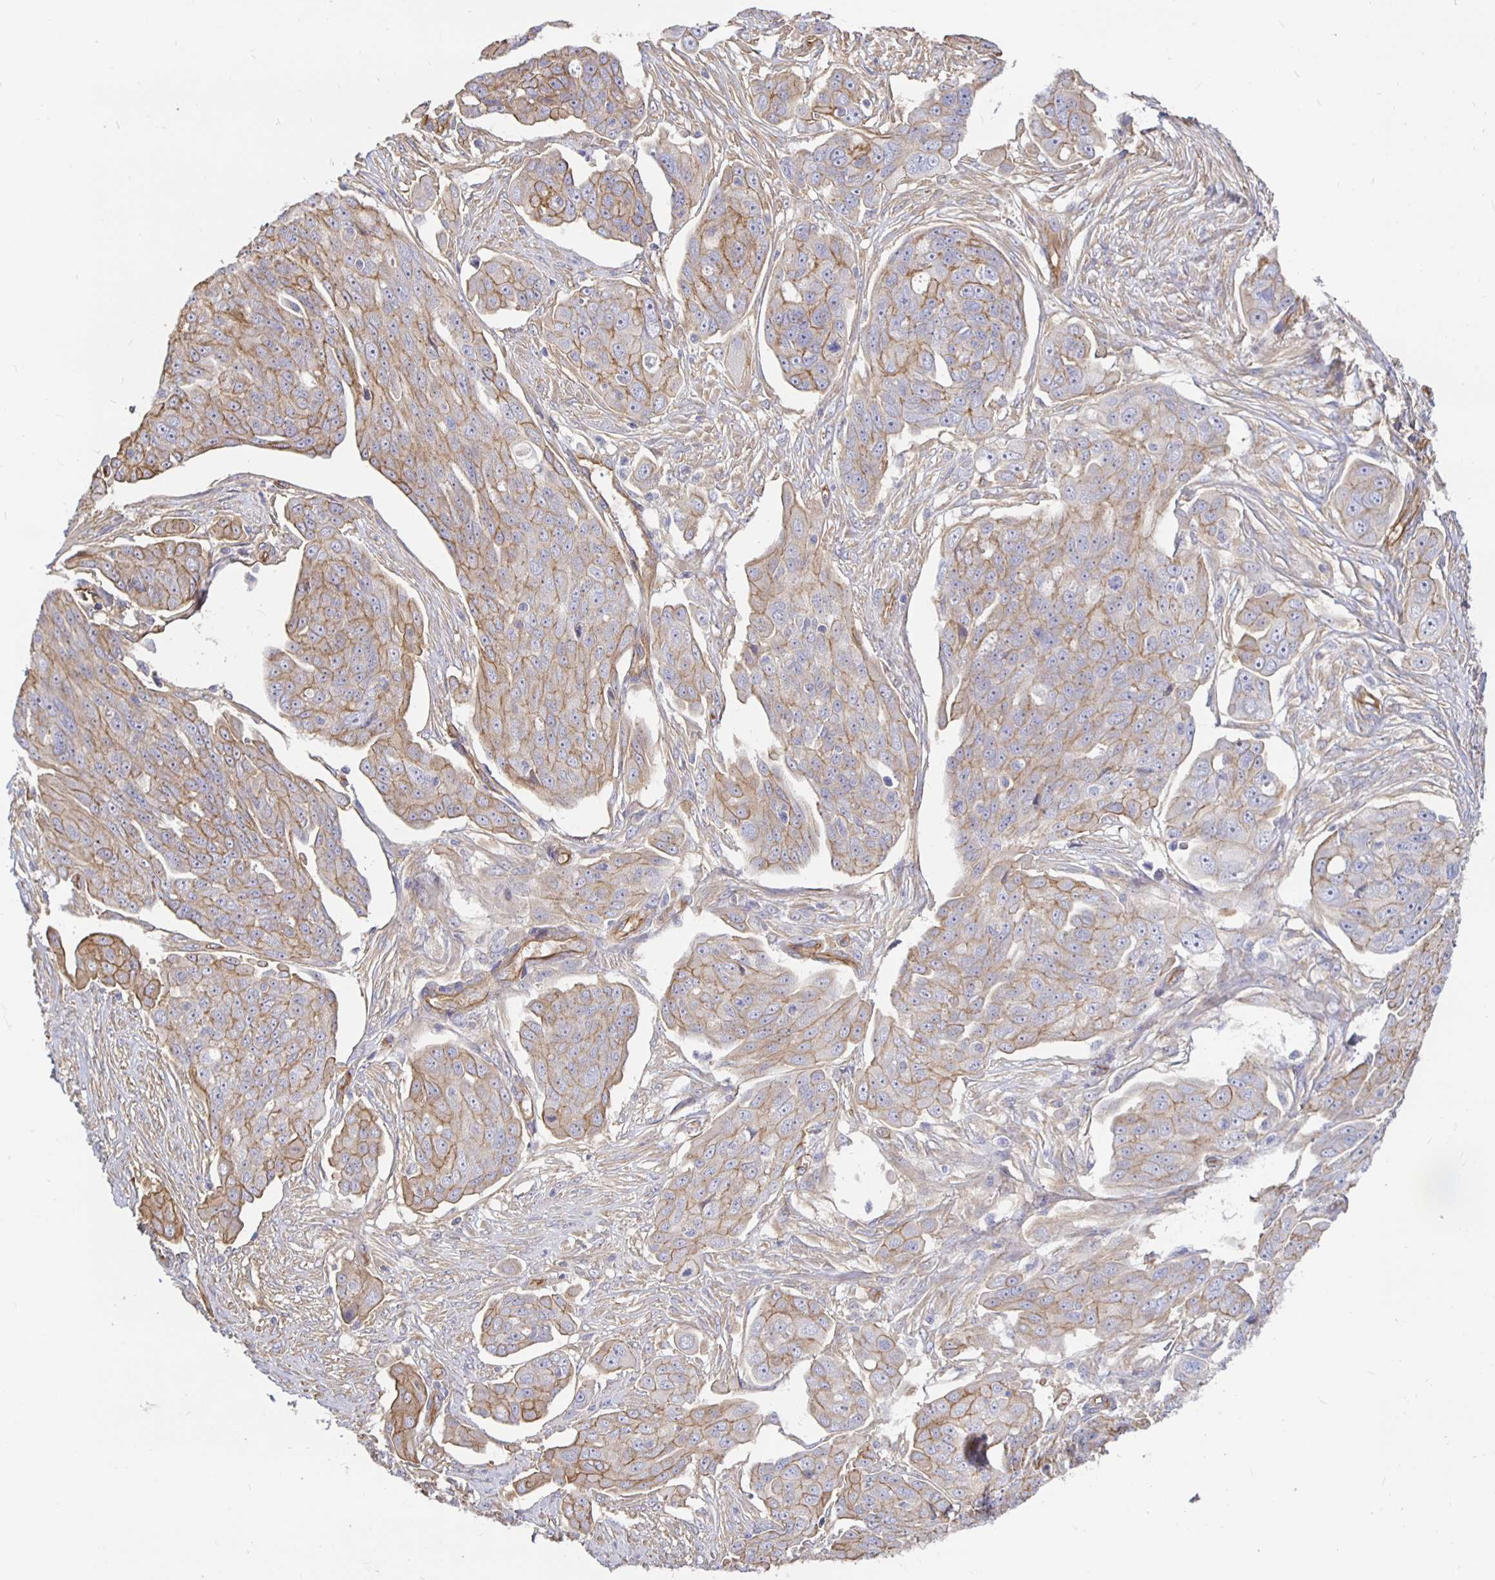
{"staining": {"intensity": "moderate", "quantity": "25%-75%", "location": "cytoplasmic/membranous"}, "tissue": "ovarian cancer", "cell_type": "Tumor cells", "image_type": "cancer", "snomed": [{"axis": "morphology", "description": "Carcinoma, endometroid"}, {"axis": "topography", "description": "Ovary"}], "caption": "Tumor cells show medium levels of moderate cytoplasmic/membranous staining in about 25%-75% of cells in human endometroid carcinoma (ovarian).", "gene": "ARHGEF39", "patient": {"sex": "female", "age": 70}}